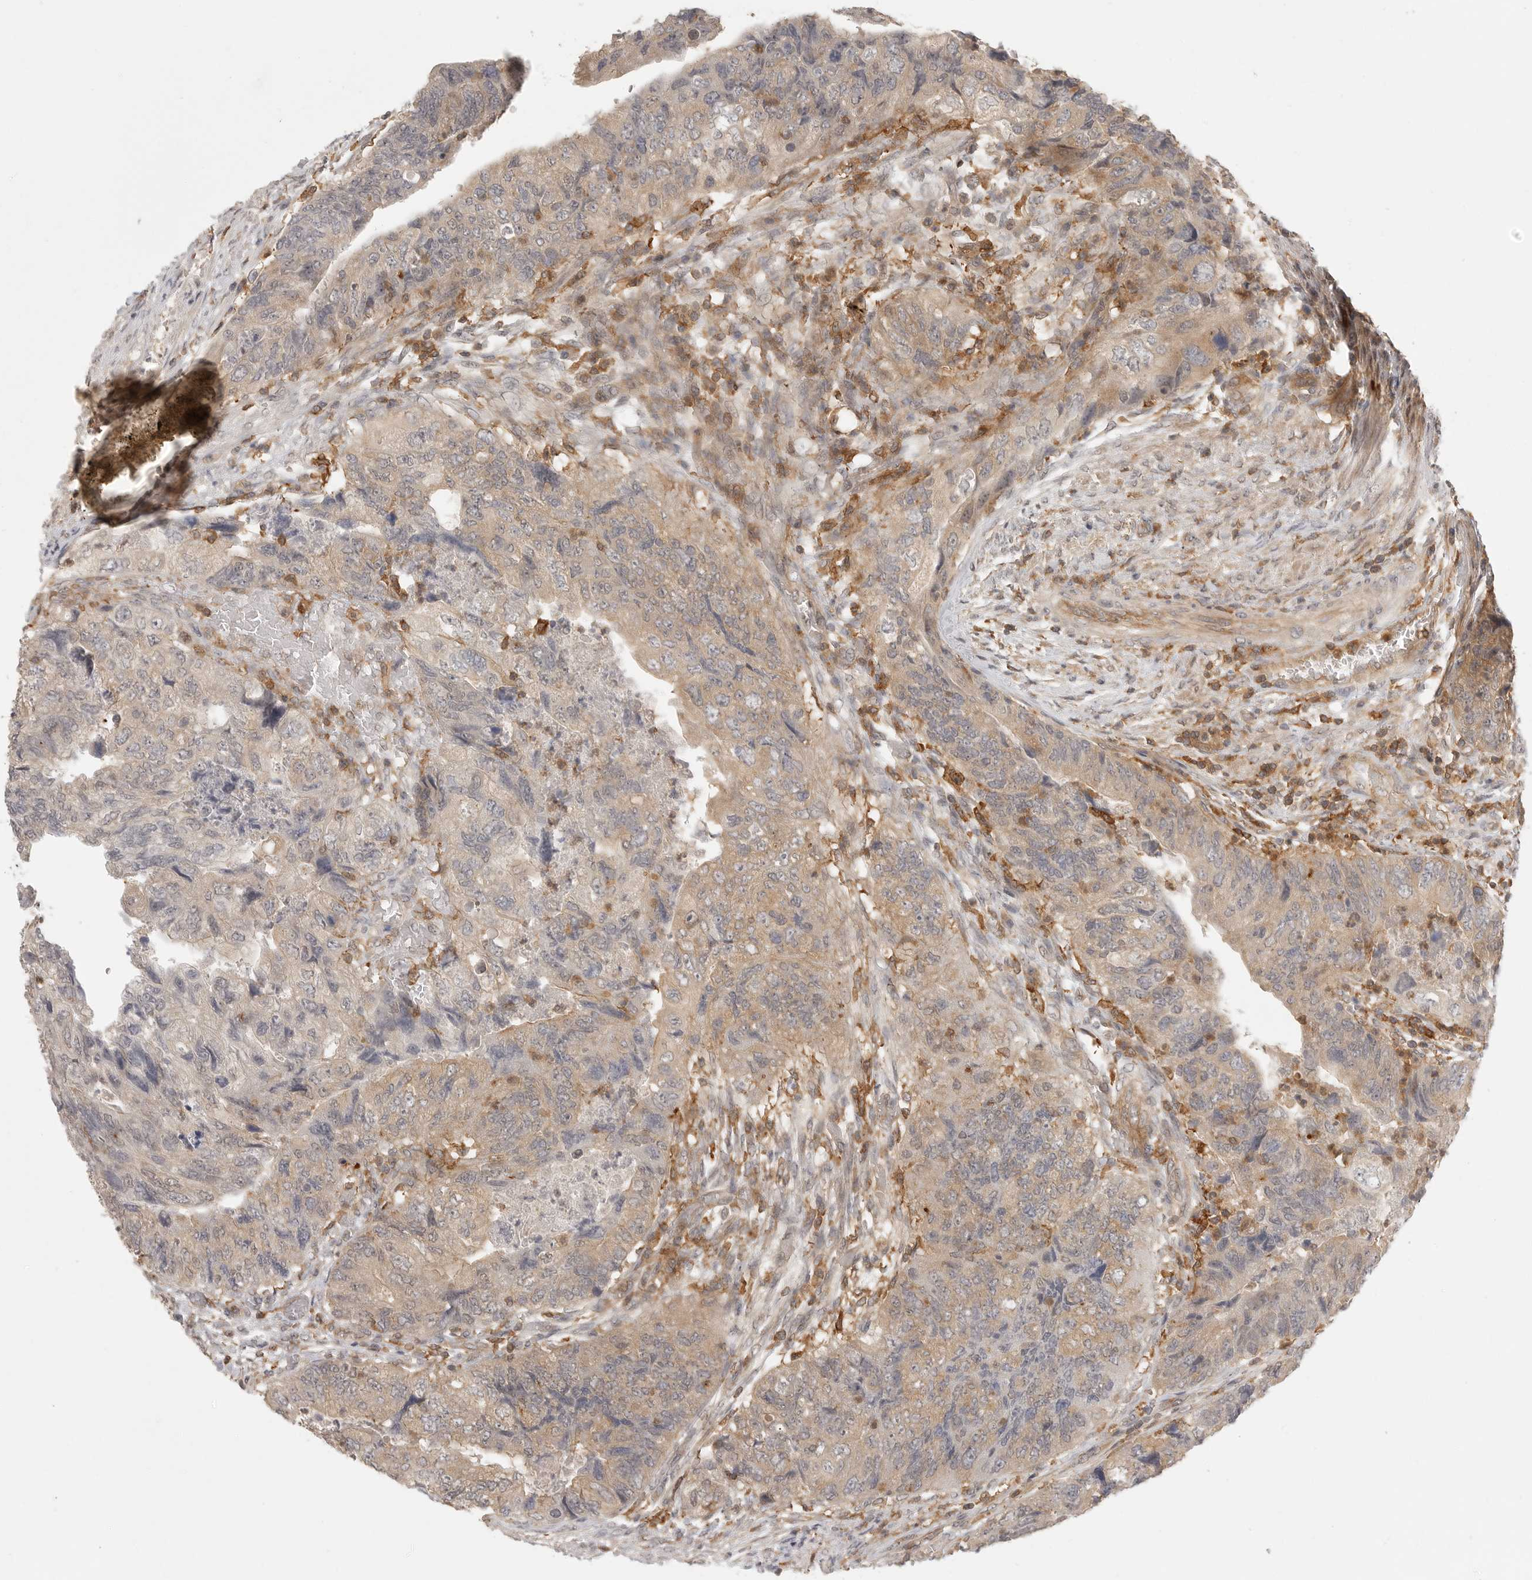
{"staining": {"intensity": "weak", "quantity": ">75%", "location": "cytoplasmic/membranous"}, "tissue": "colorectal cancer", "cell_type": "Tumor cells", "image_type": "cancer", "snomed": [{"axis": "morphology", "description": "Adenocarcinoma, NOS"}, {"axis": "topography", "description": "Rectum"}], "caption": "Colorectal adenocarcinoma tissue reveals weak cytoplasmic/membranous expression in about >75% of tumor cells The staining is performed using DAB brown chromogen to label protein expression. The nuclei are counter-stained blue using hematoxylin.", "gene": "DBNL", "patient": {"sex": "male", "age": 63}}